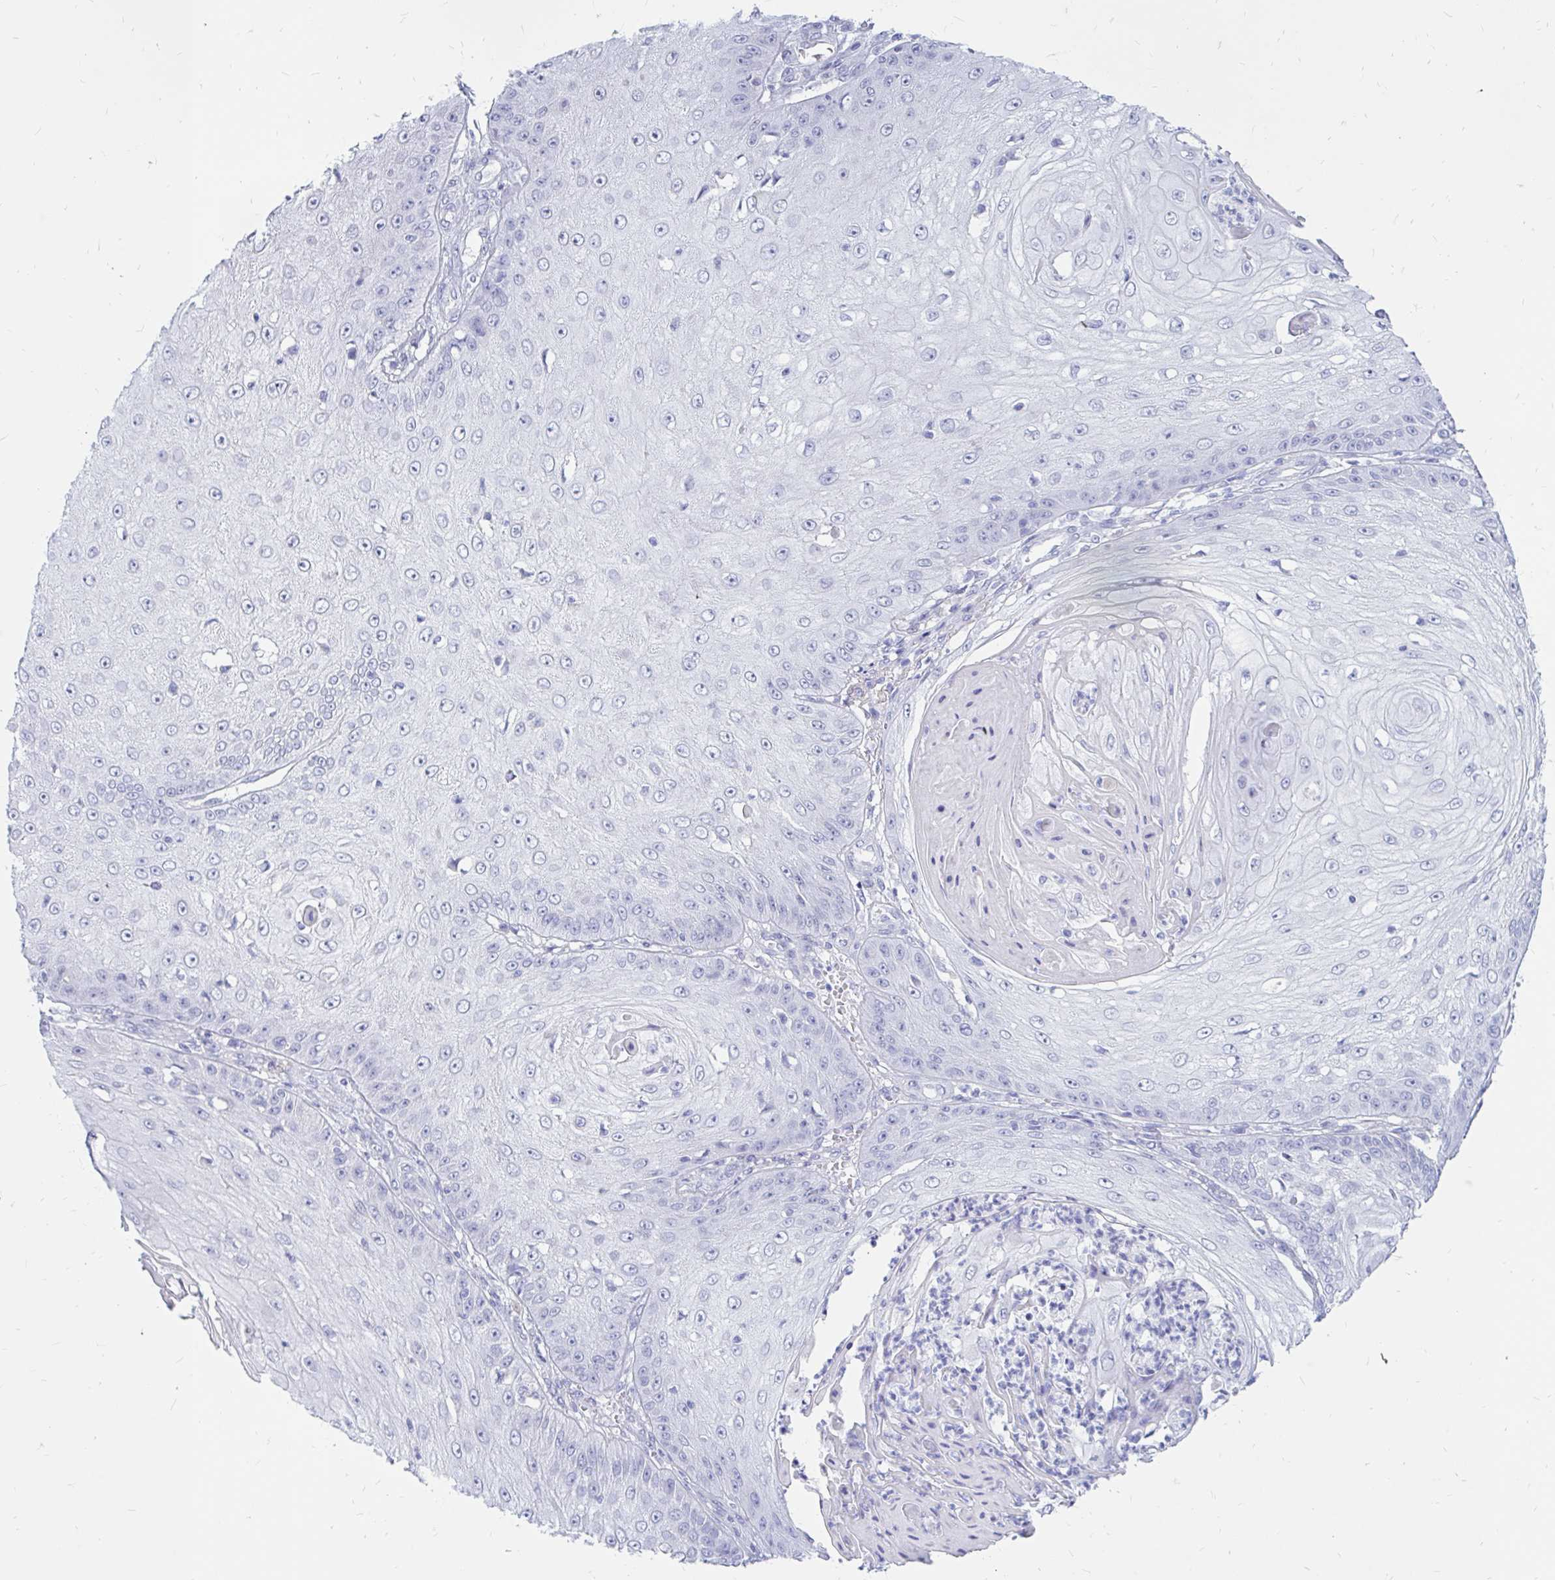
{"staining": {"intensity": "negative", "quantity": "none", "location": "none"}, "tissue": "skin cancer", "cell_type": "Tumor cells", "image_type": "cancer", "snomed": [{"axis": "morphology", "description": "Squamous cell carcinoma, NOS"}, {"axis": "topography", "description": "Skin"}], "caption": "There is no significant positivity in tumor cells of squamous cell carcinoma (skin). The staining is performed using DAB (3,3'-diaminobenzidine) brown chromogen with nuclei counter-stained in using hematoxylin.", "gene": "IGSF5", "patient": {"sex": "male", "age": 70}}